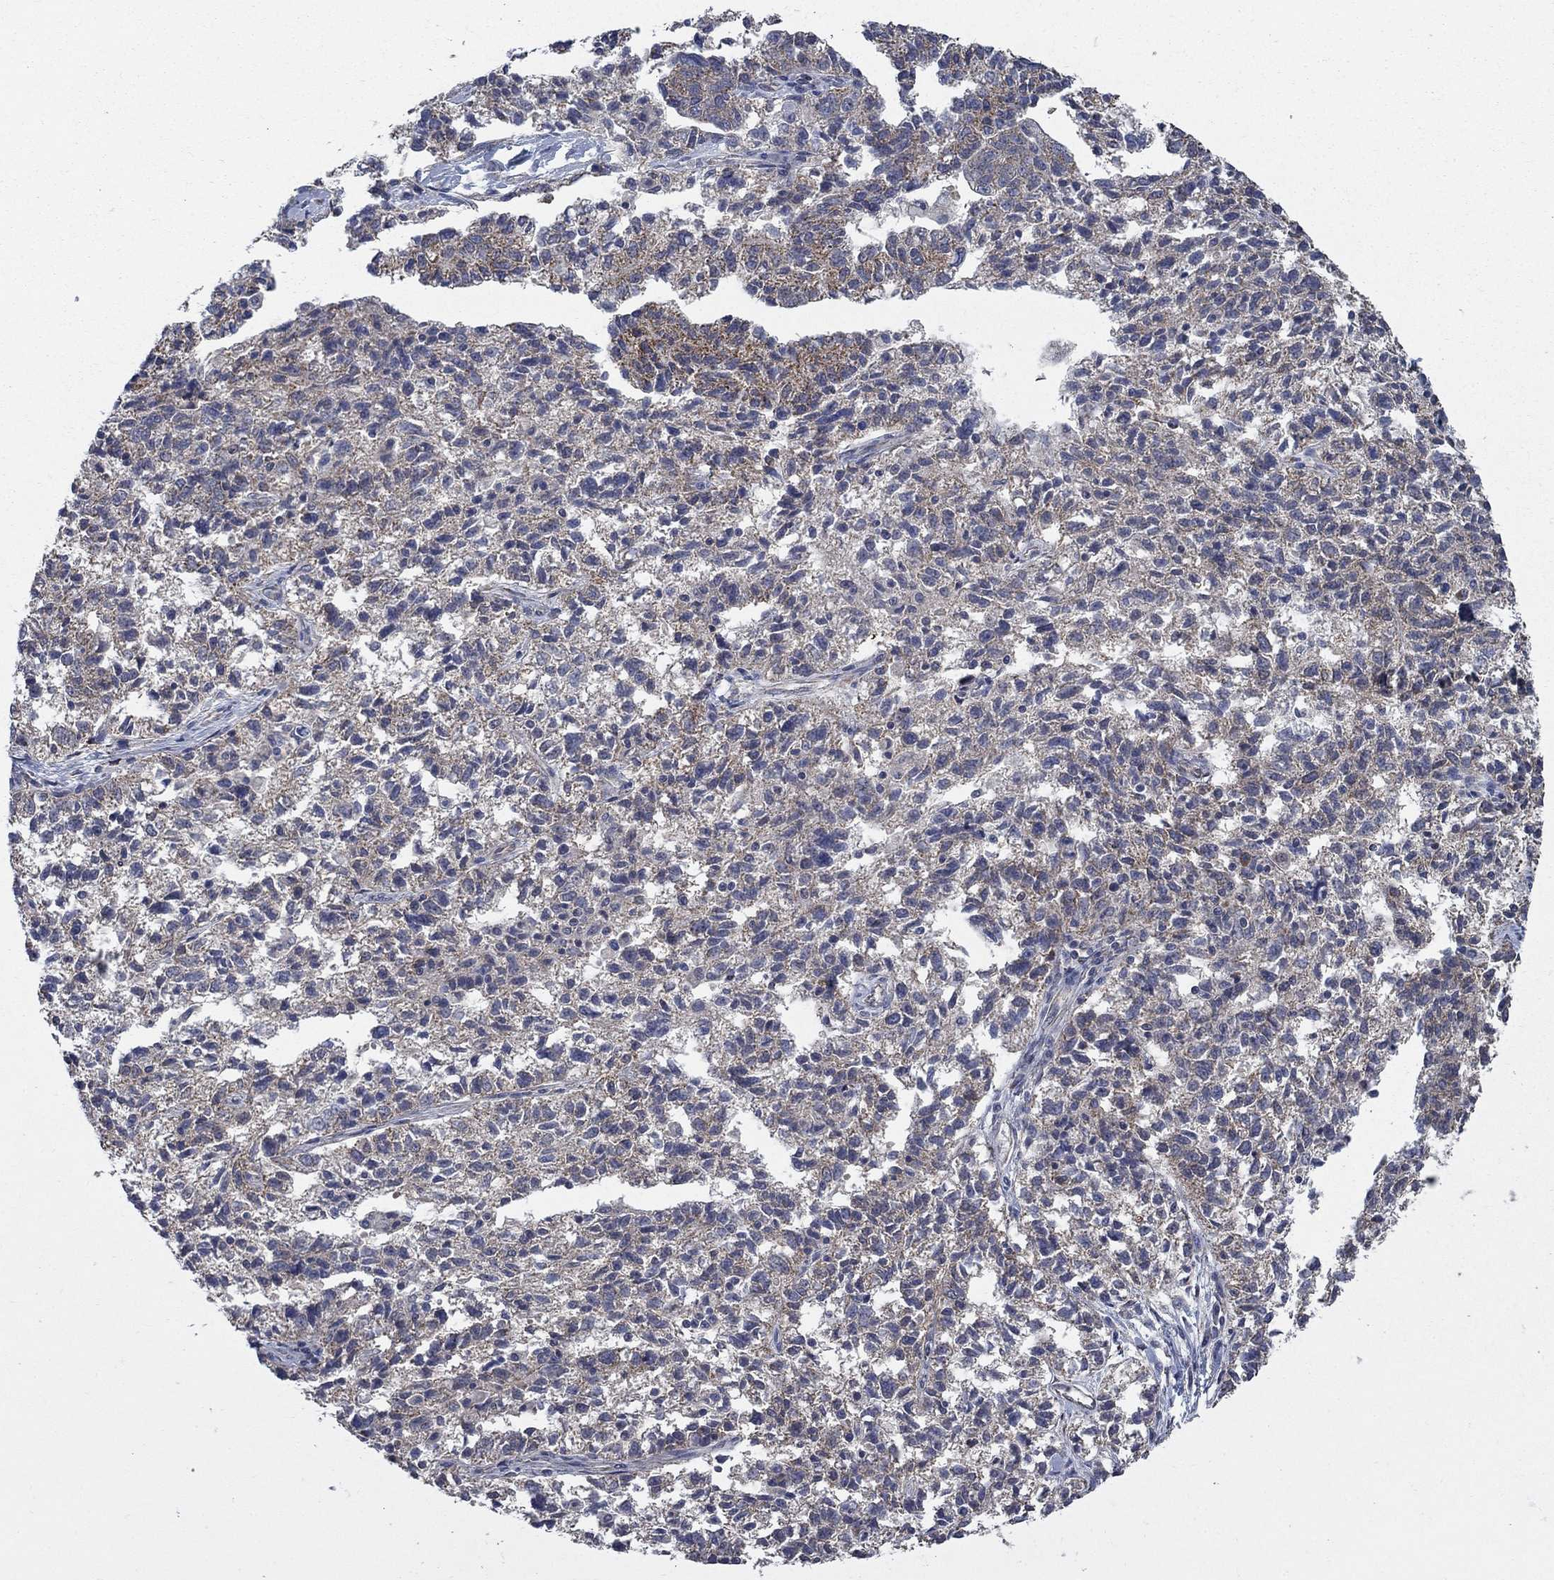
{"staining": {"intensity": "weak", "quantity": "<25%", "location": "cytoplasmic/membranous"}, "tissue": "ovarian cancer", "cell_type": "Tumor cells", "image_type": "cancer", "snomed": [{"axis": "morphology", "description": "Cystadenocarcinoma, serous, NOS"}, {"axis": "topography", "description": "Ovary"}], "caption": "This micrograph is of ovarian cancer stained with immunohistochemistry (IHC) to label a protein in brown with the nuclei are counter-stained blue. There is no expression in tumor cells.", "gene": "NME7", "patient": {"sex": "female", "age": 71}}